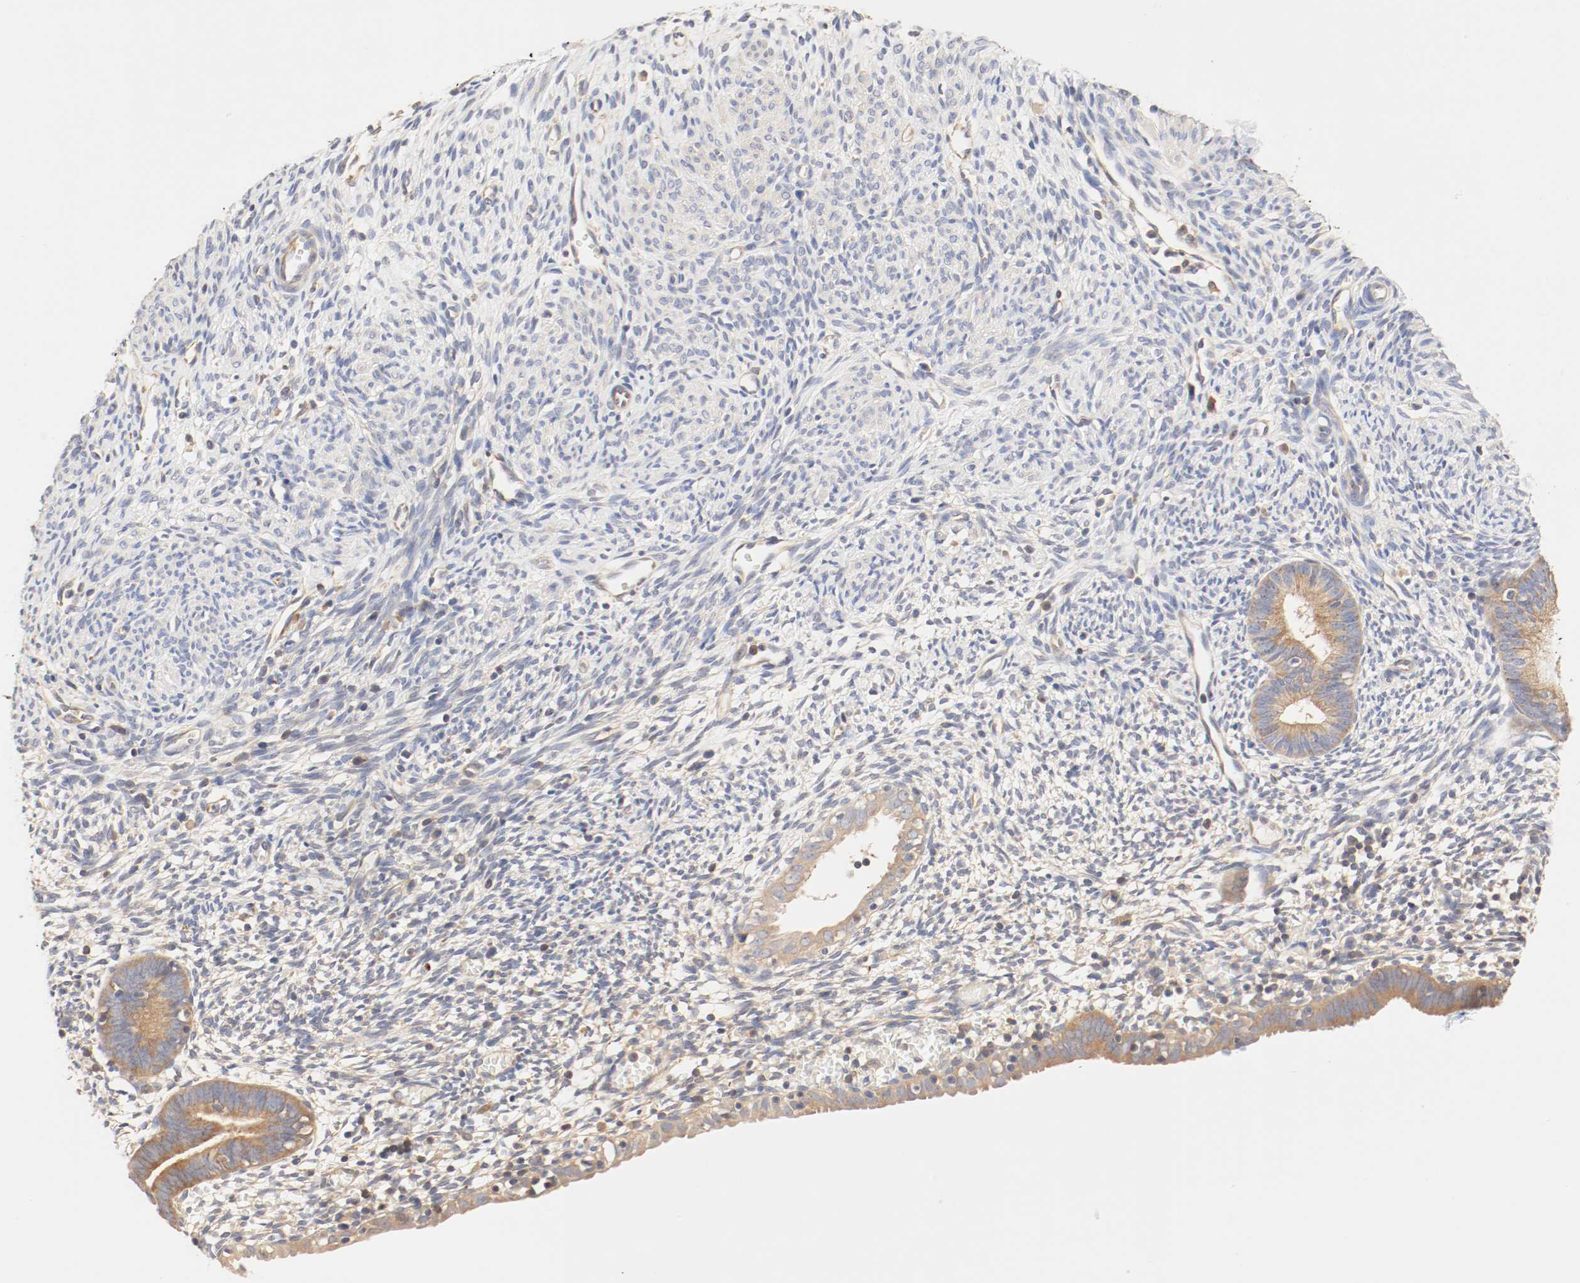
{"staining": {"intensity": "weak", "quantity": "25%-75%", "location": "cytoplasmic/membranous"}, "tissue": "endometrium", "cell_type": "Cells in endometrial stroma", "image_type": "normal", "snomed": [{"axis": "morphology", "description": "Normal tissue, NOS"}, {"axis": "morphology", "description": "Atrophy, NOS"}, {"axis": "topography", "description": "Uterus"}, {"axis": "topography", "description": "Endometrium"}], "caption": "An immunohistochemistry image of normal tissue is shown. Protein staining in brown labels weak cytoplasmic/membranous positivity in endometrium within cells in endometrial stroma.", "gene": "GIT1", "patient": {"sex": "female", "age": 68}}